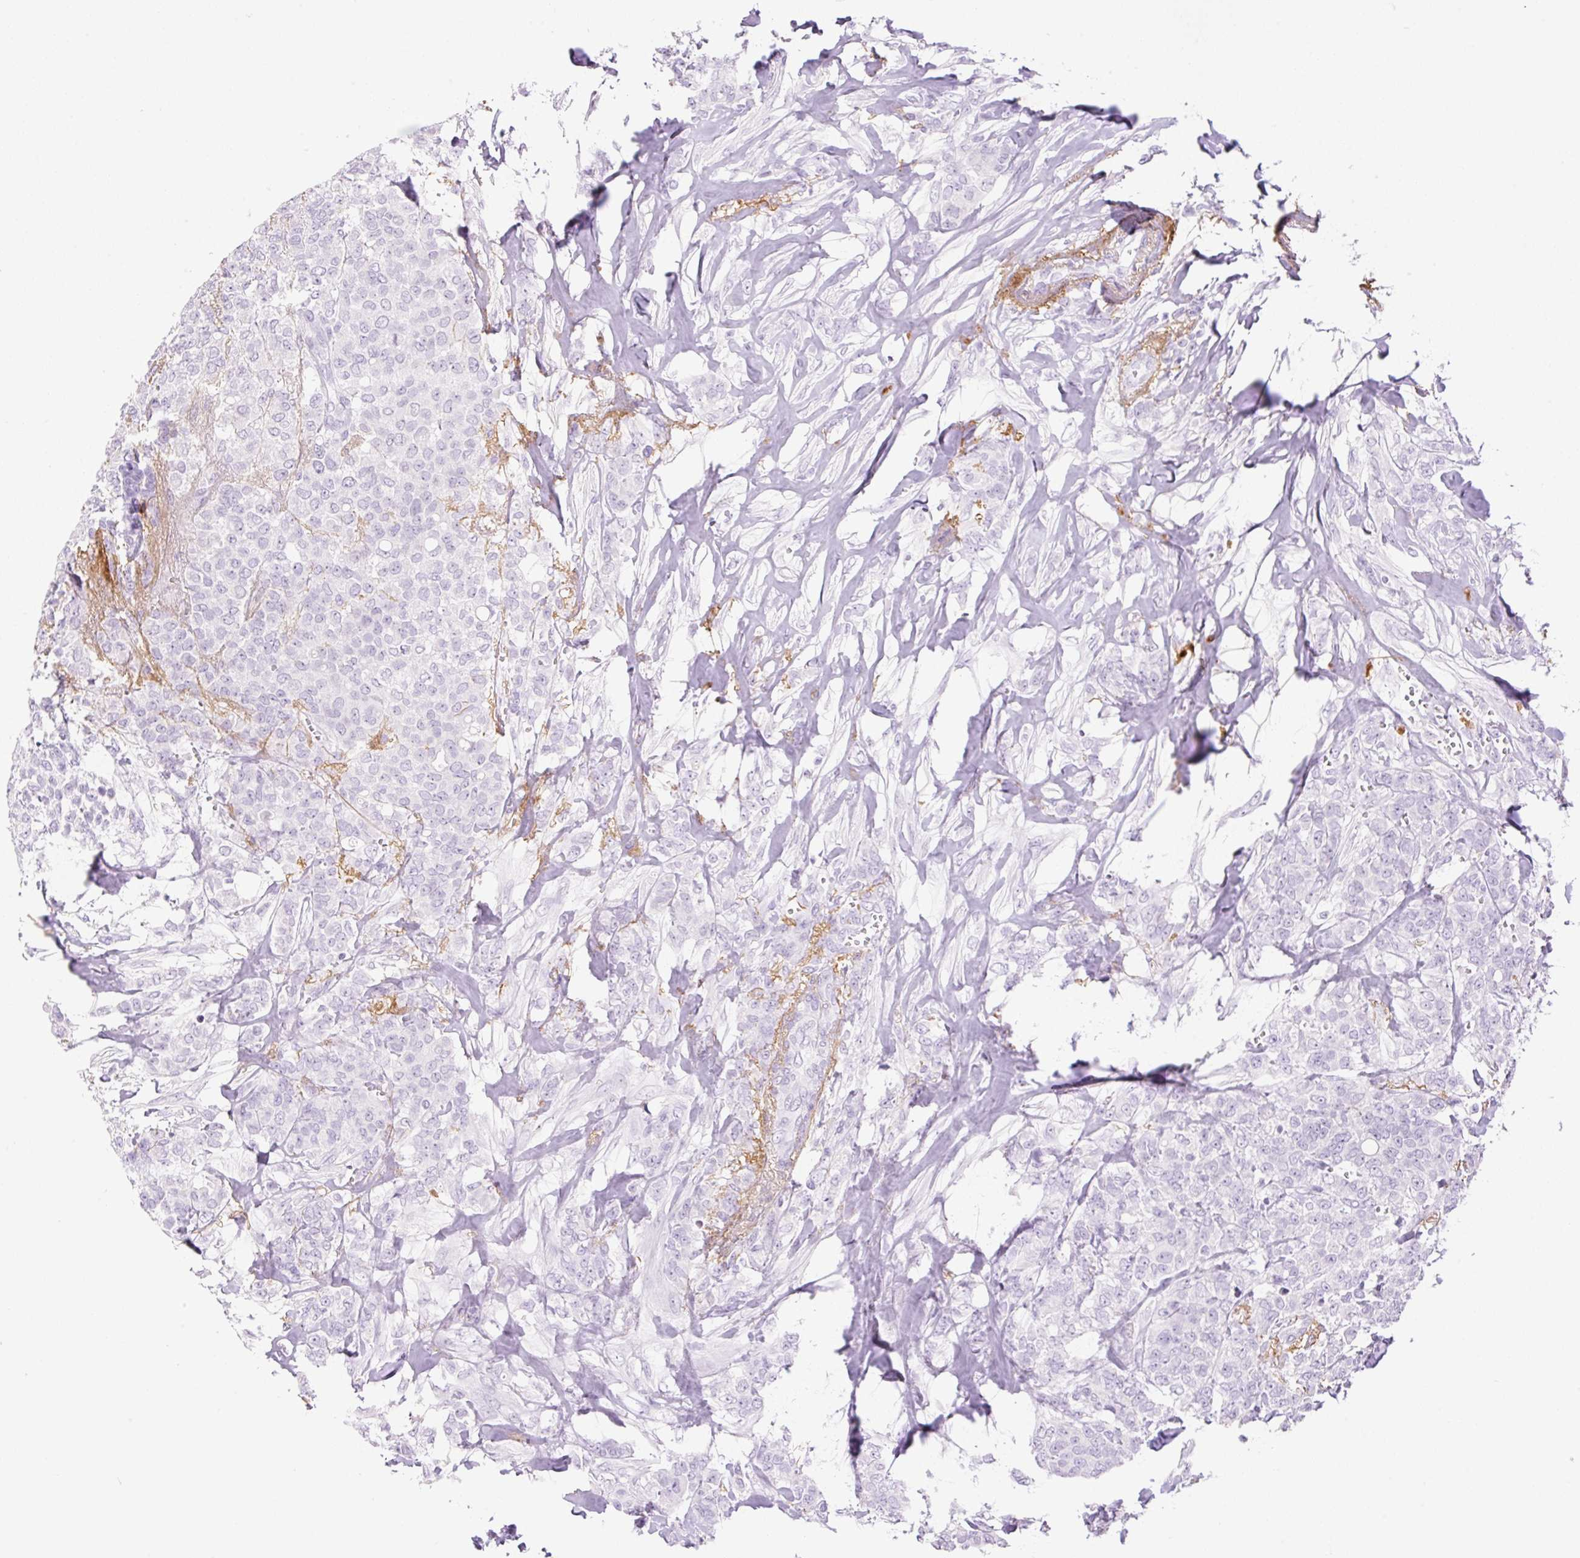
{"staining": {"intensity": "negative", "quantity": "none", "location": "none"}, "tissue": "breast cancer", "cell_type": "Tumor cells", "image_type": "cancer", "snomed": [{"axis": "morphology", "description": "Lobular carcinoma"}, {"axis": "topography", "description": "Breast"}], "caption": "A histopathology image of breast lobular carcinoma stained for a protein exhibits no brown staining in tumor cells.", "gene": "SP140L", "patient": {"sex": "female", "age": 91}}